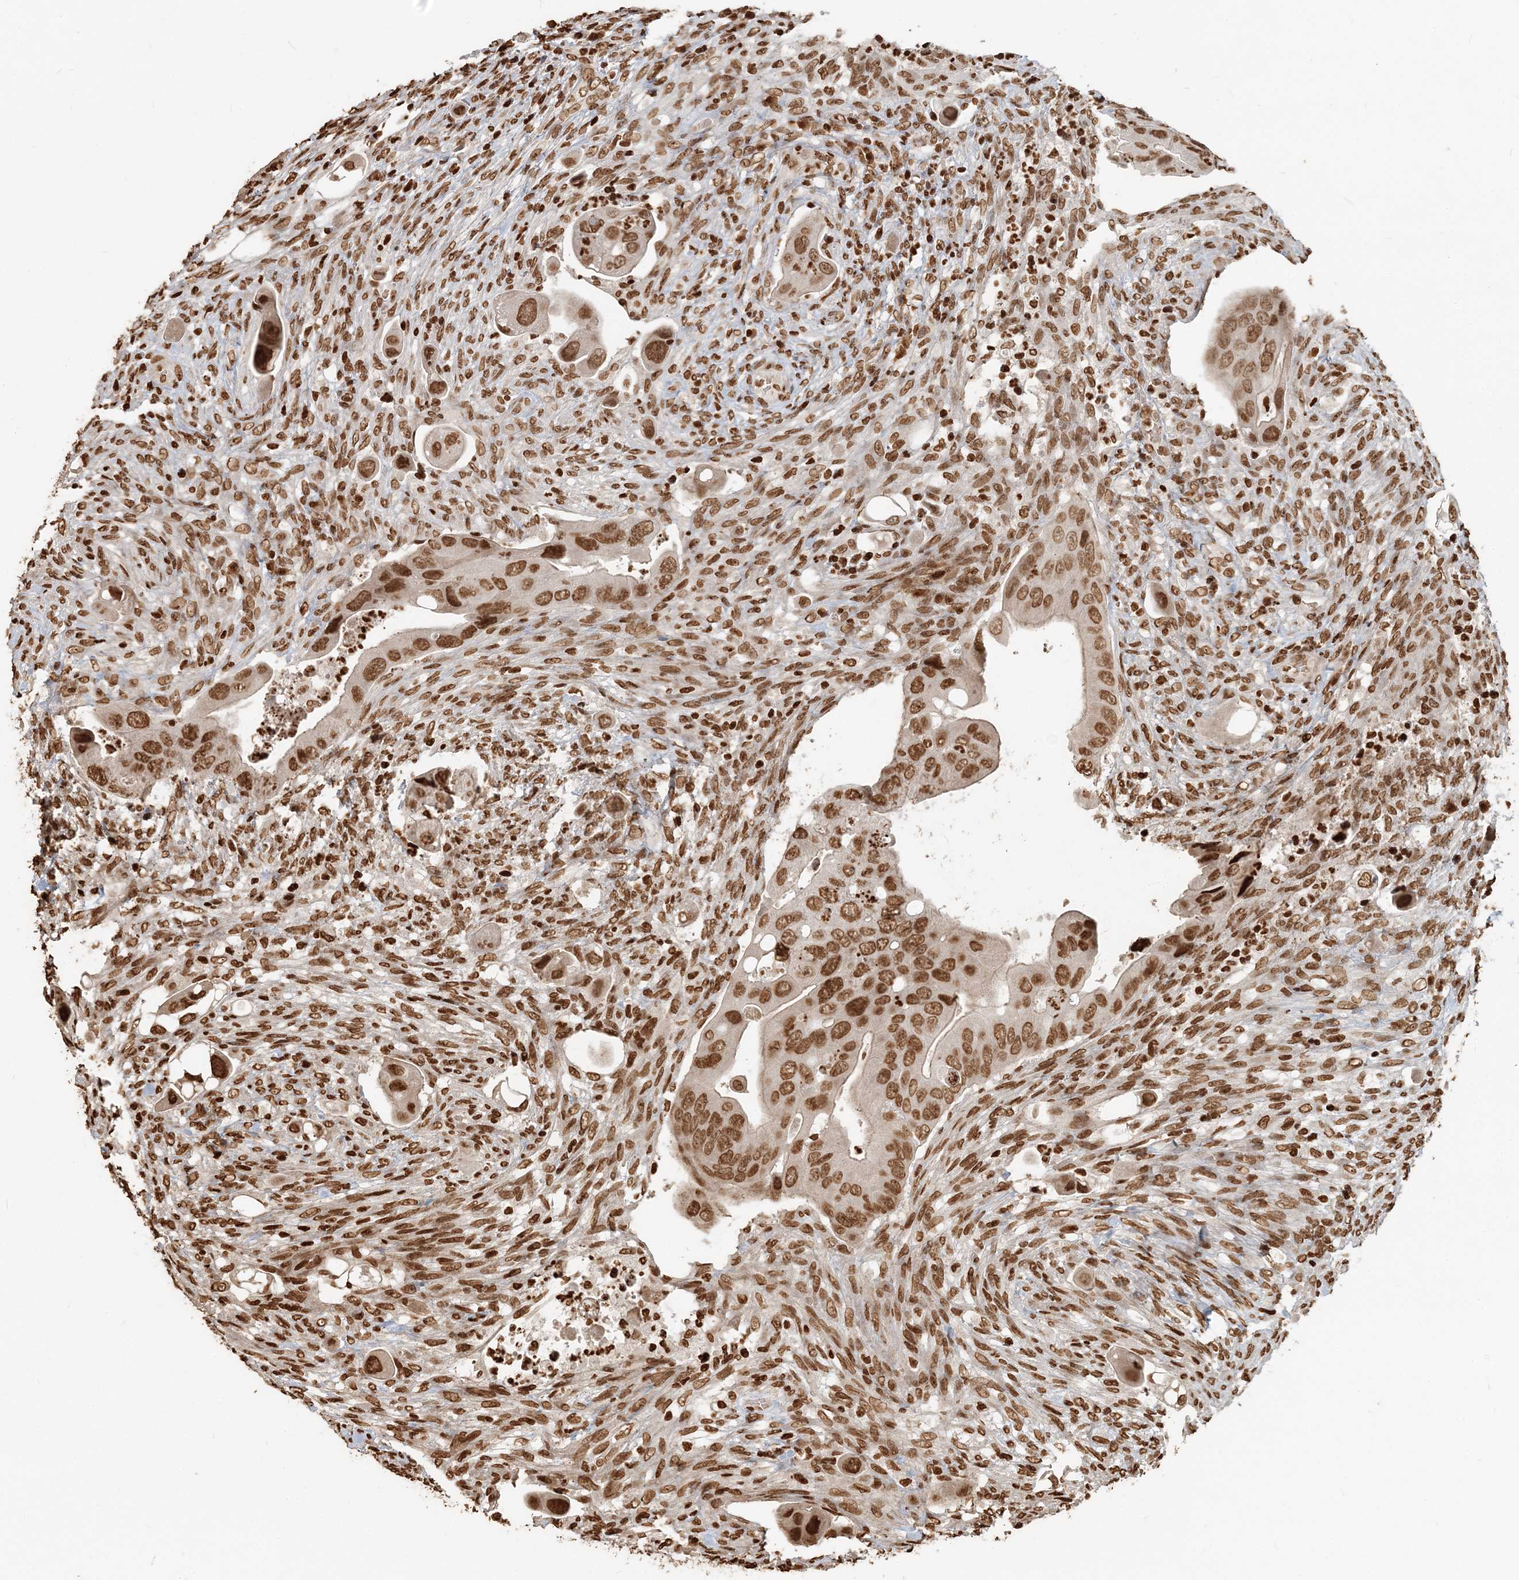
{"staining": {"intensity": "moderate", "quantity": ">75%", "location": "nuclear"}, "tissue": "colorectal cancer", "cell_type": "Tumor cells", "image_type": "cancer", "snomed": [{"axis": "morphology", "description": "Adenocarcinoma, NOS"}, {"axis": "topography", "description": "Rectum"}], "caption": "This micrograph displays immunohistochemistry (IHC) staining of colorectal adenocarcinoma, with medium moderate nuclear staining in approximately >75% of tumor cells.", "gene": "H3-3B", "patient": {"sex": "female", "age": 57}}